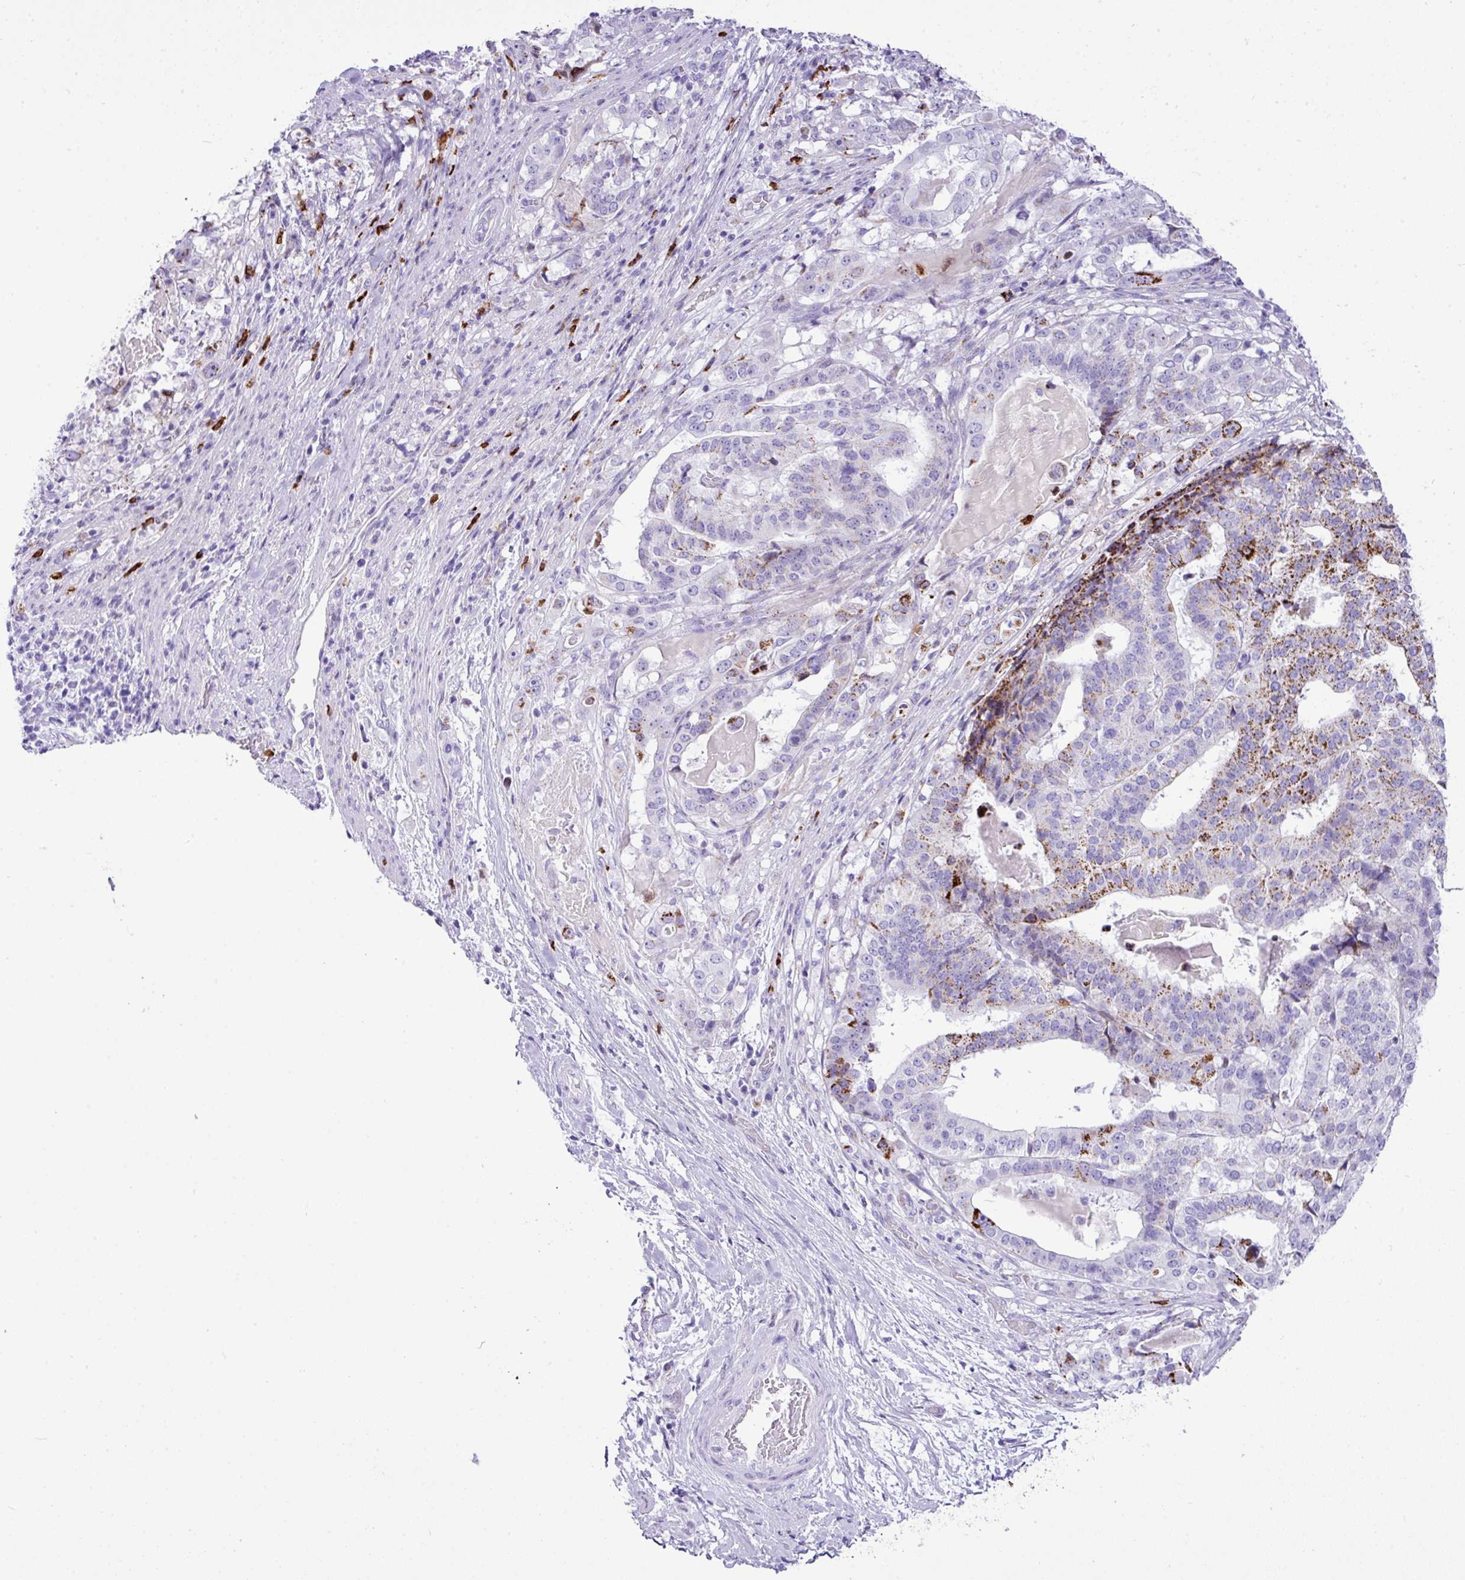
{"staining": {"intensity": "moderate", "quantity": "25%-75%", "location": "cytoplasmic/membranous"}, "tissue": "stomach cancer", "cell_type": "Tumor cells", "image_type": "cancer", "snomed": [{"axis": "morphology", "description": "Adenocarcinoma, NOS"}, {"axis": "topography", "description": "Stomach"}], "caption": "Stomach cancer (adenocarcinoma) stained with IHC demonstrates moderate cytoplasmic/membranous staining in about 25%-75% of tumor cells. (IHC, brightfield microscopy, high magnification).", "gene": "RCAN2", "patient": {"sex": "male", "age": 48}}